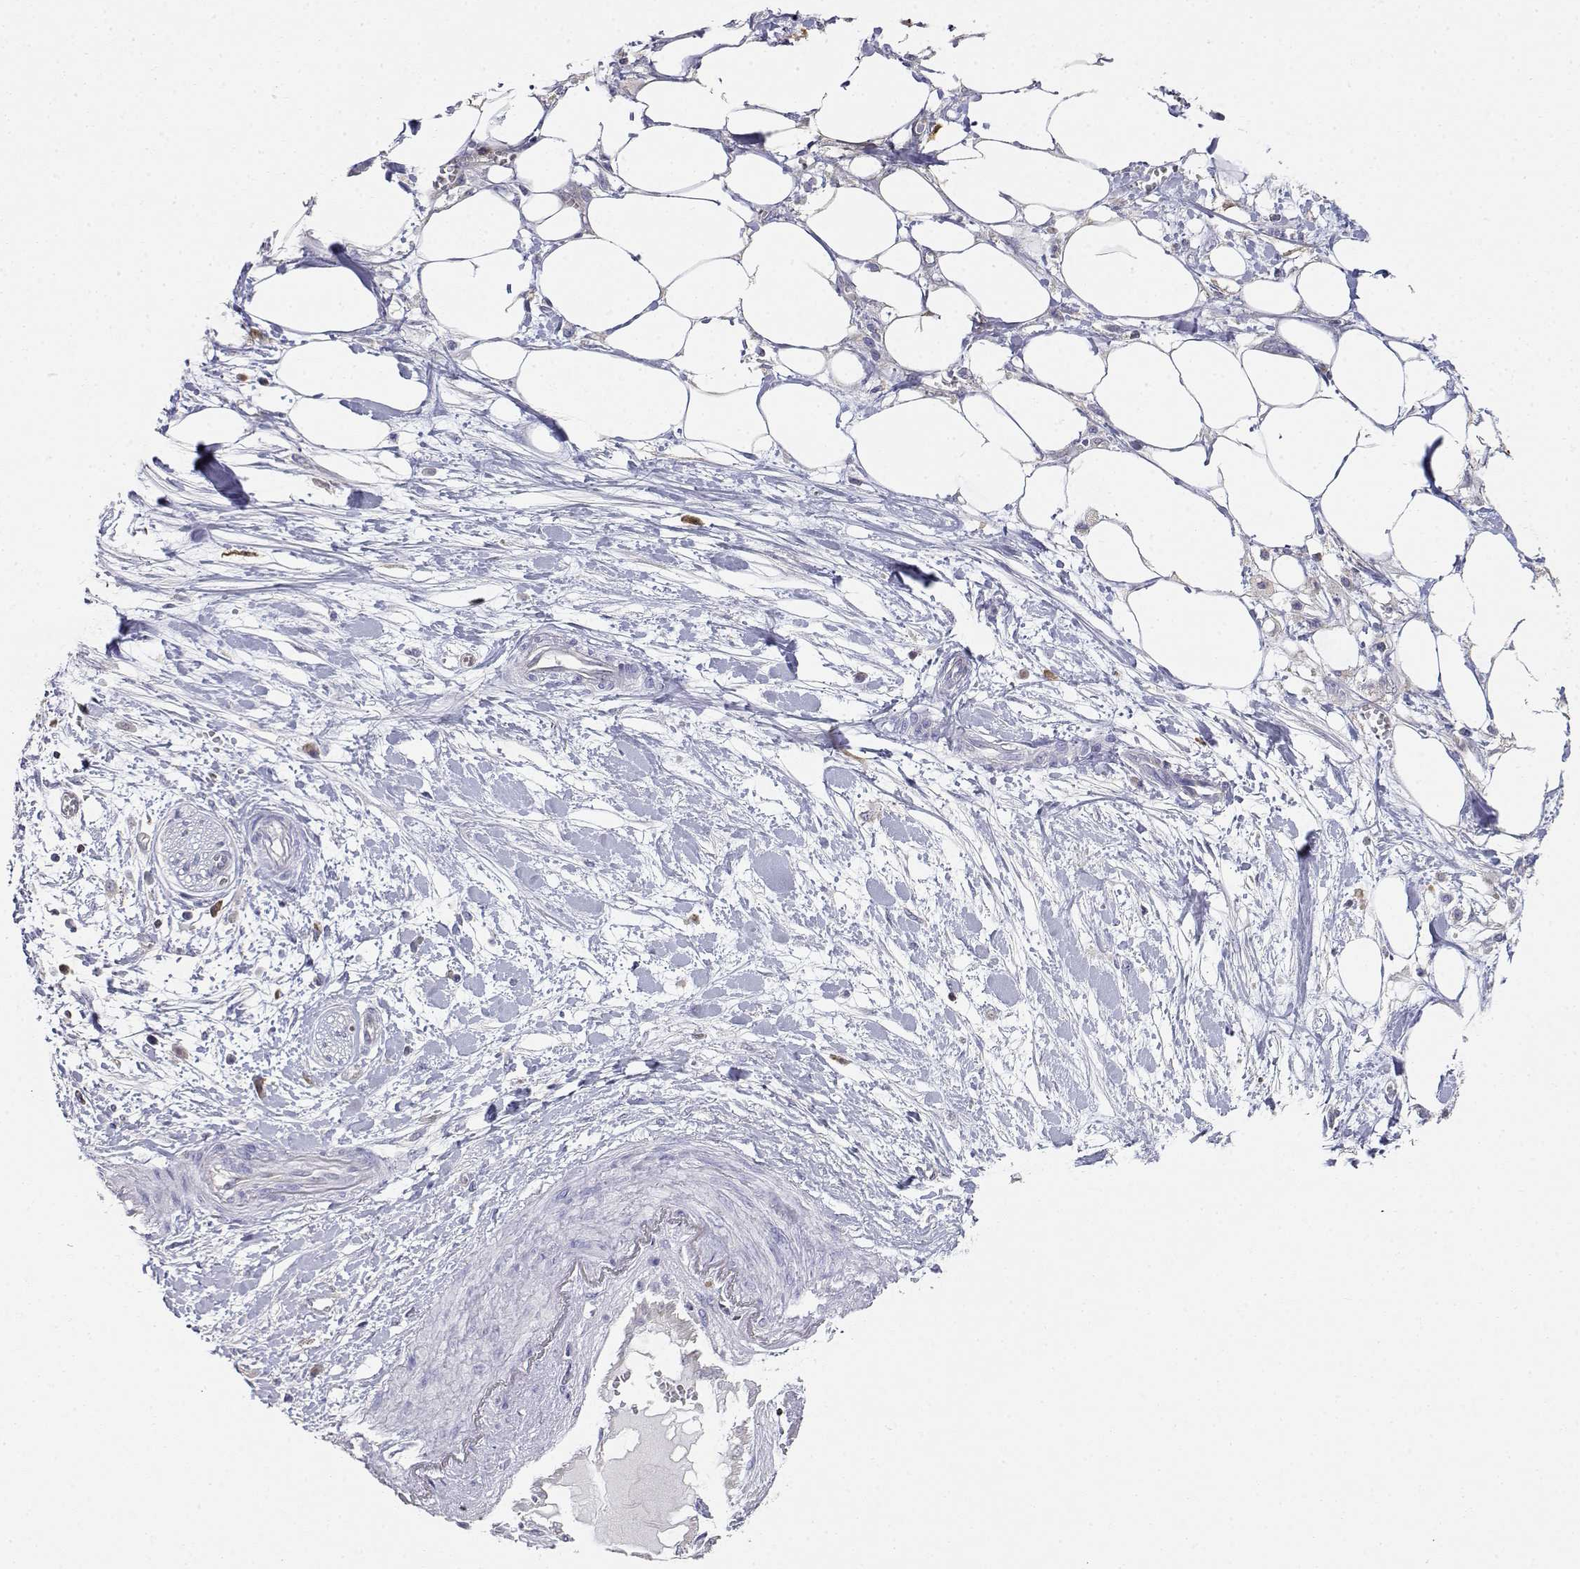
{"staining": {"intensity": "weak", "quantity": "<25%", "location": "cytoplasmic/membranous"}, "tissue": "pancreatic cancer", "cell_type": "Tumor cells", "image_type": "cancer", "snomed": [{"axis": "morphology", "description": "Normal tissue, NOS"}, {"axis": "morphology", "description": "Adenocarcinoma, NOS"}, {"axis": "topography", "description": "Lymph node"}, {"axis": "topography", "description": "Pancreas"}], "caption": "This is an IHC histopathology image of adenocarcinoma (pancreatic). There is no positivity in tumor cells.", "gene": "ADA", "patient": {"sex": "female", "age": 58}}